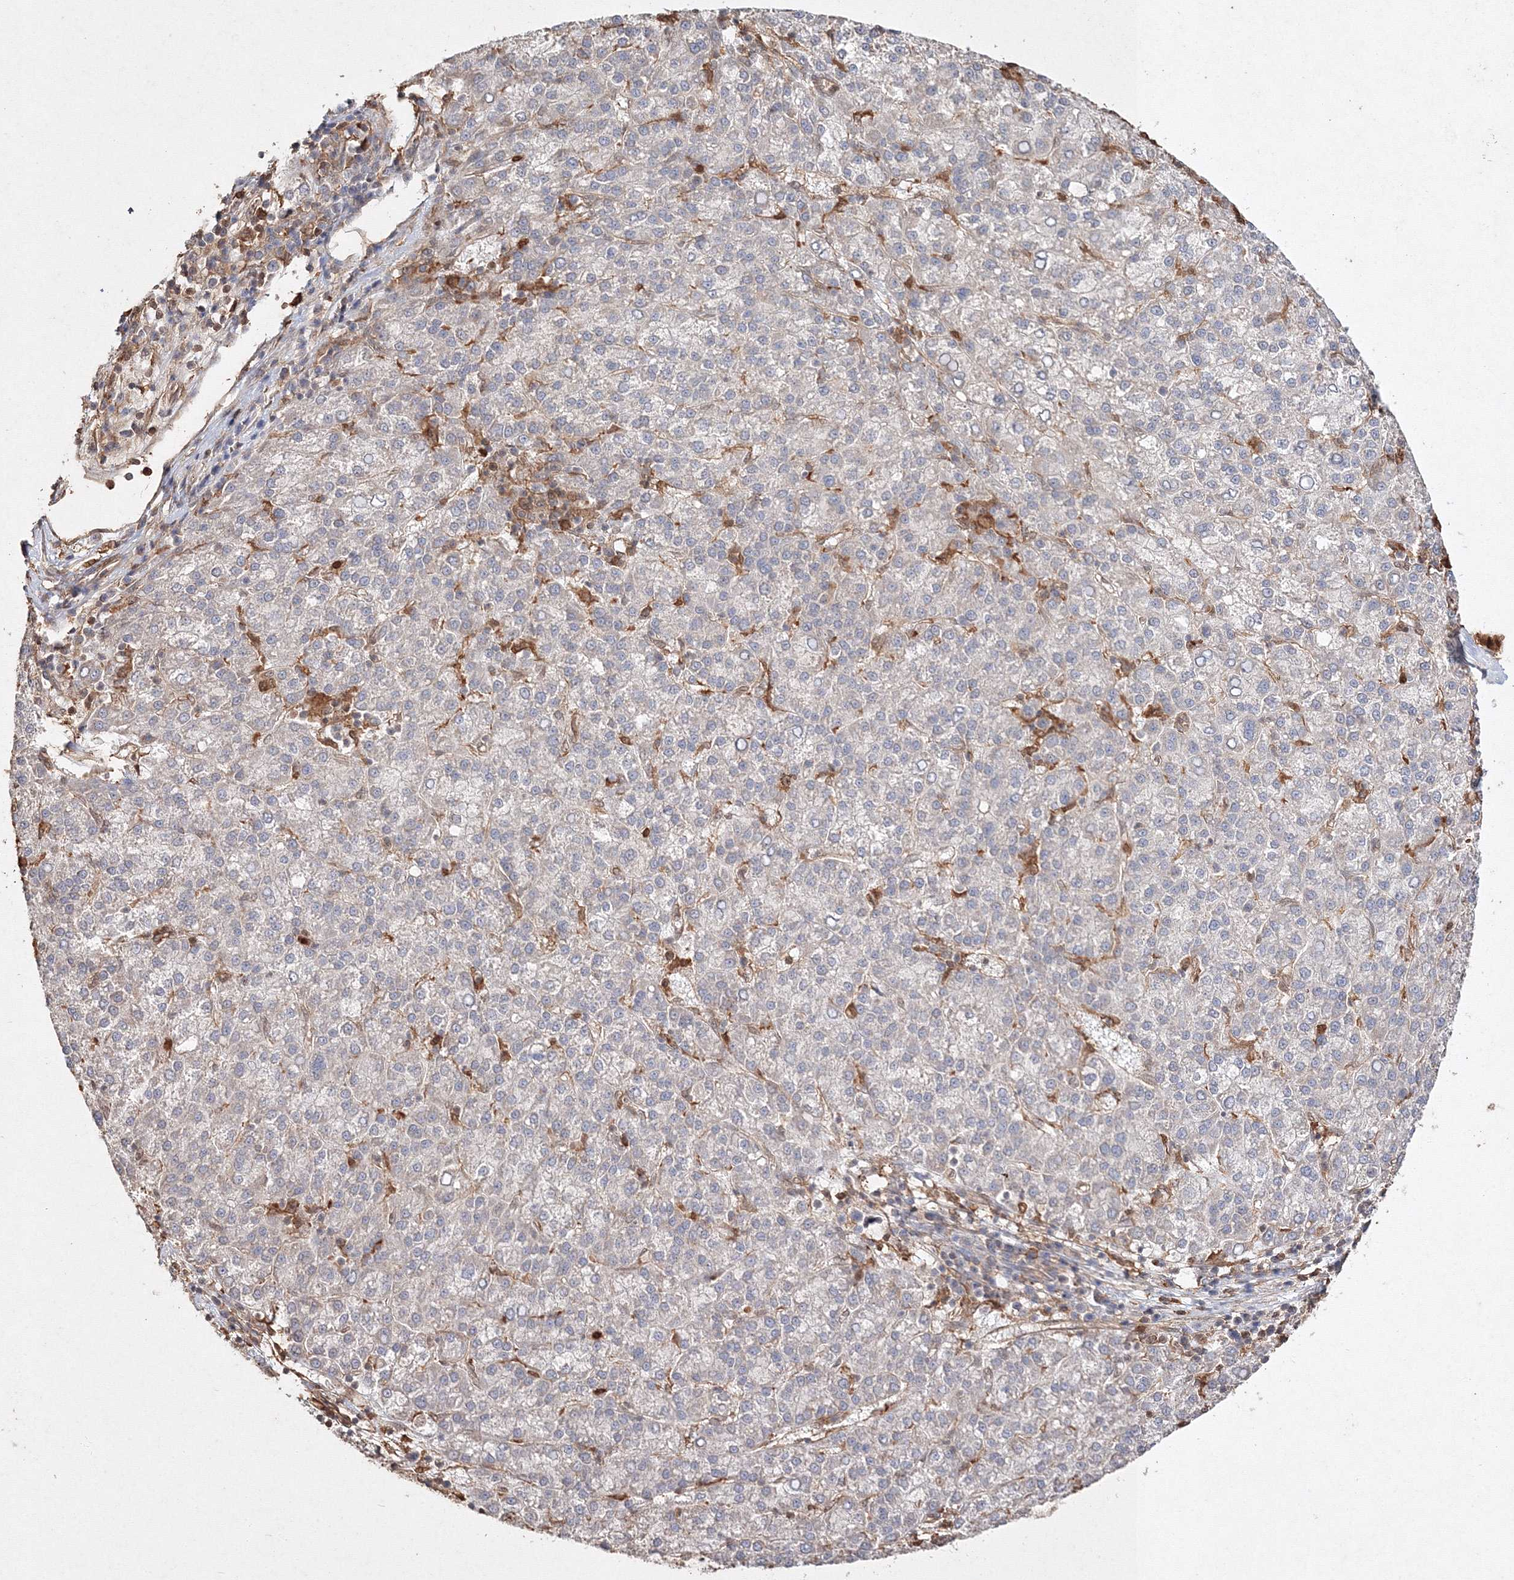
{"staining": {"intensity": "negative", "quantity": "none", "location": "none"}, "tissue": "liver cancer", "cell_type": "Tumor cells", "image_type": "cancer", "snomed": [{"axis": "morphology", "description": "Carcinoma, Hepatocellular, NOS"}, {"axis": "topography", "description": "Liver"}], "caption": "Liver cancer was stained to show a protein in brown. There is no significant positivity in tumor cells.", "gene": "S100A11", "patient": {"sex": "female", "age": 58}}